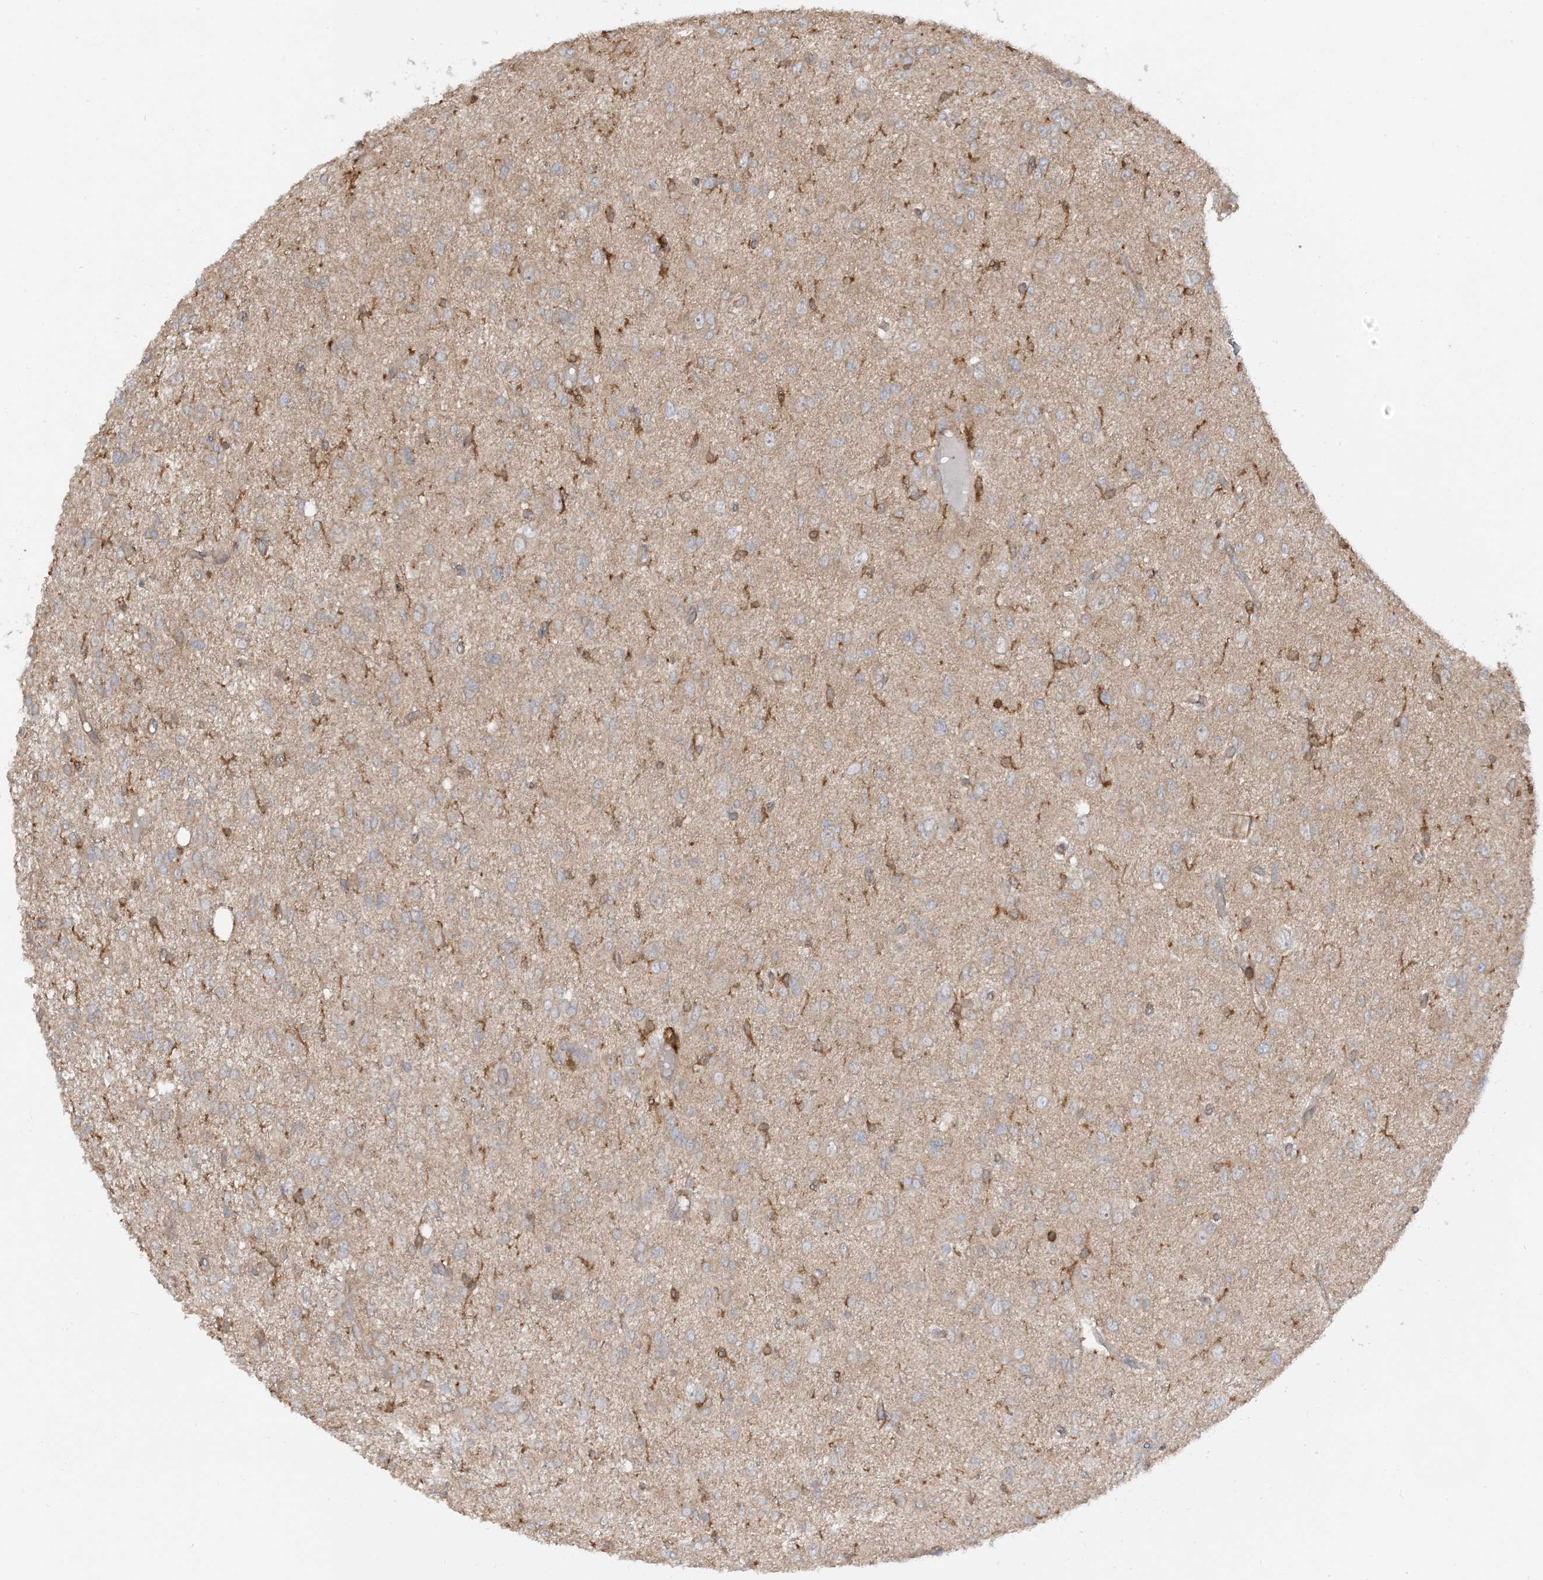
{"staining": {"intensity": "weak", "quantity": "<25%", "location": "cytoplasmic/membranous"}, "tissue": "glioma", "cell_type": "Tumor cells", "image_type": "cancer", "snomed": [{"axis": "morphology", "description": "Glioma, malignant, High grade"}, {"axis": "topography", "description": "Brain"}], "caption": "DAB (3,3'-diaminobenzidine) immunohistochemical staining of human glioma reveals no significant expression in tumor cells.", "gene": "CAPZB", "patient": {"sex": "female", "age": 59}}